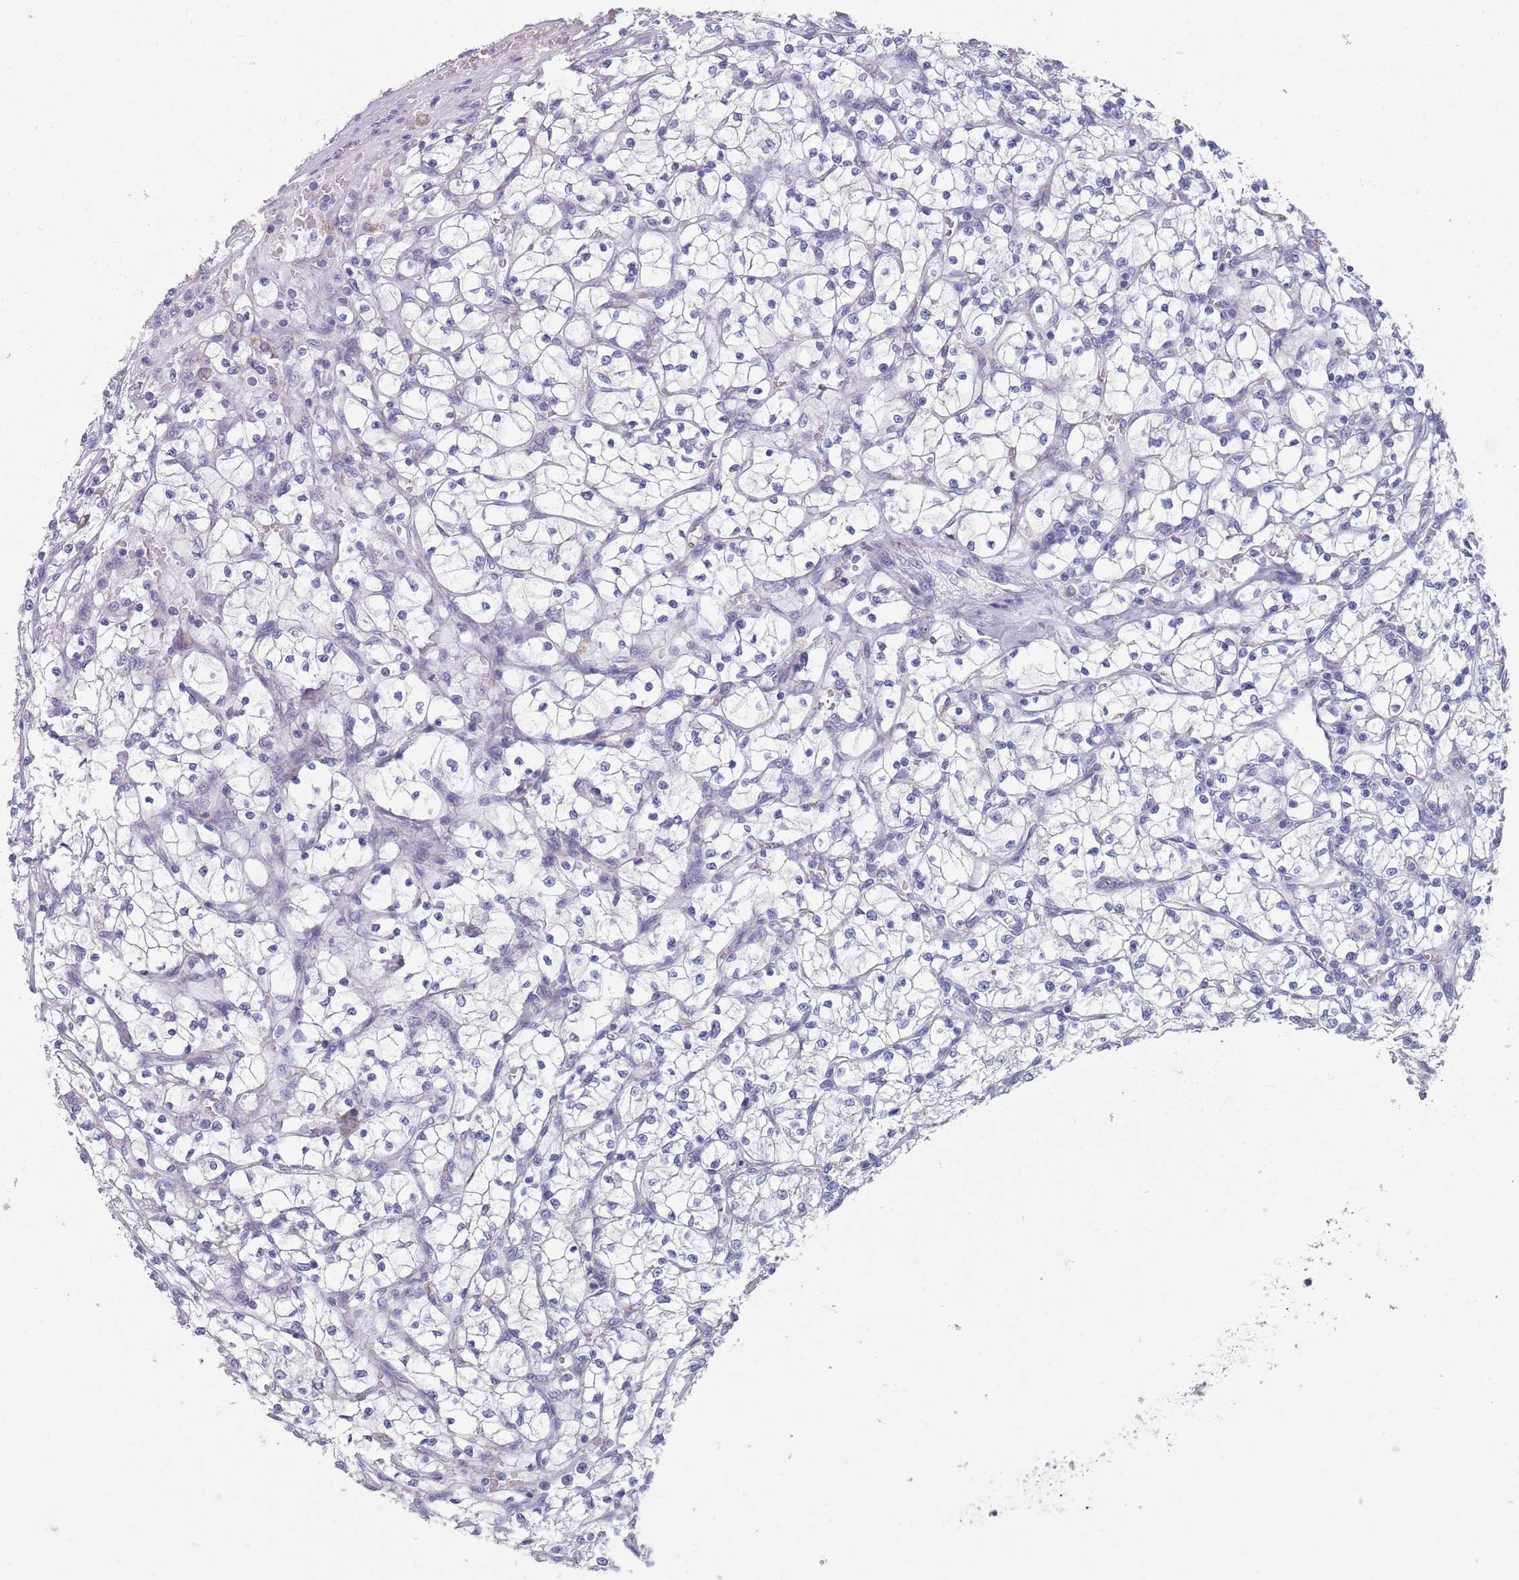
{"staining": {"intensity": "negative", "quantity": "none", "location": "none"}, "tissue": "renal cancer", "cell_type": "Tumor cells", "image_type": "cancer", "snomed": [{"axis": "morphology", "description": "Adenocarcinoma, NOS"}, {"axis": "topography", "description": "Kidney"}], "caption": "DAB (3,3'-diaminobenzidine) immunohistochemical staining of renal cancer (adenocarcinoma) exhibits no significant positivity in tumor cells.", "gene": "PLOD1", "patient": {"sex": "female", "age": 64}}